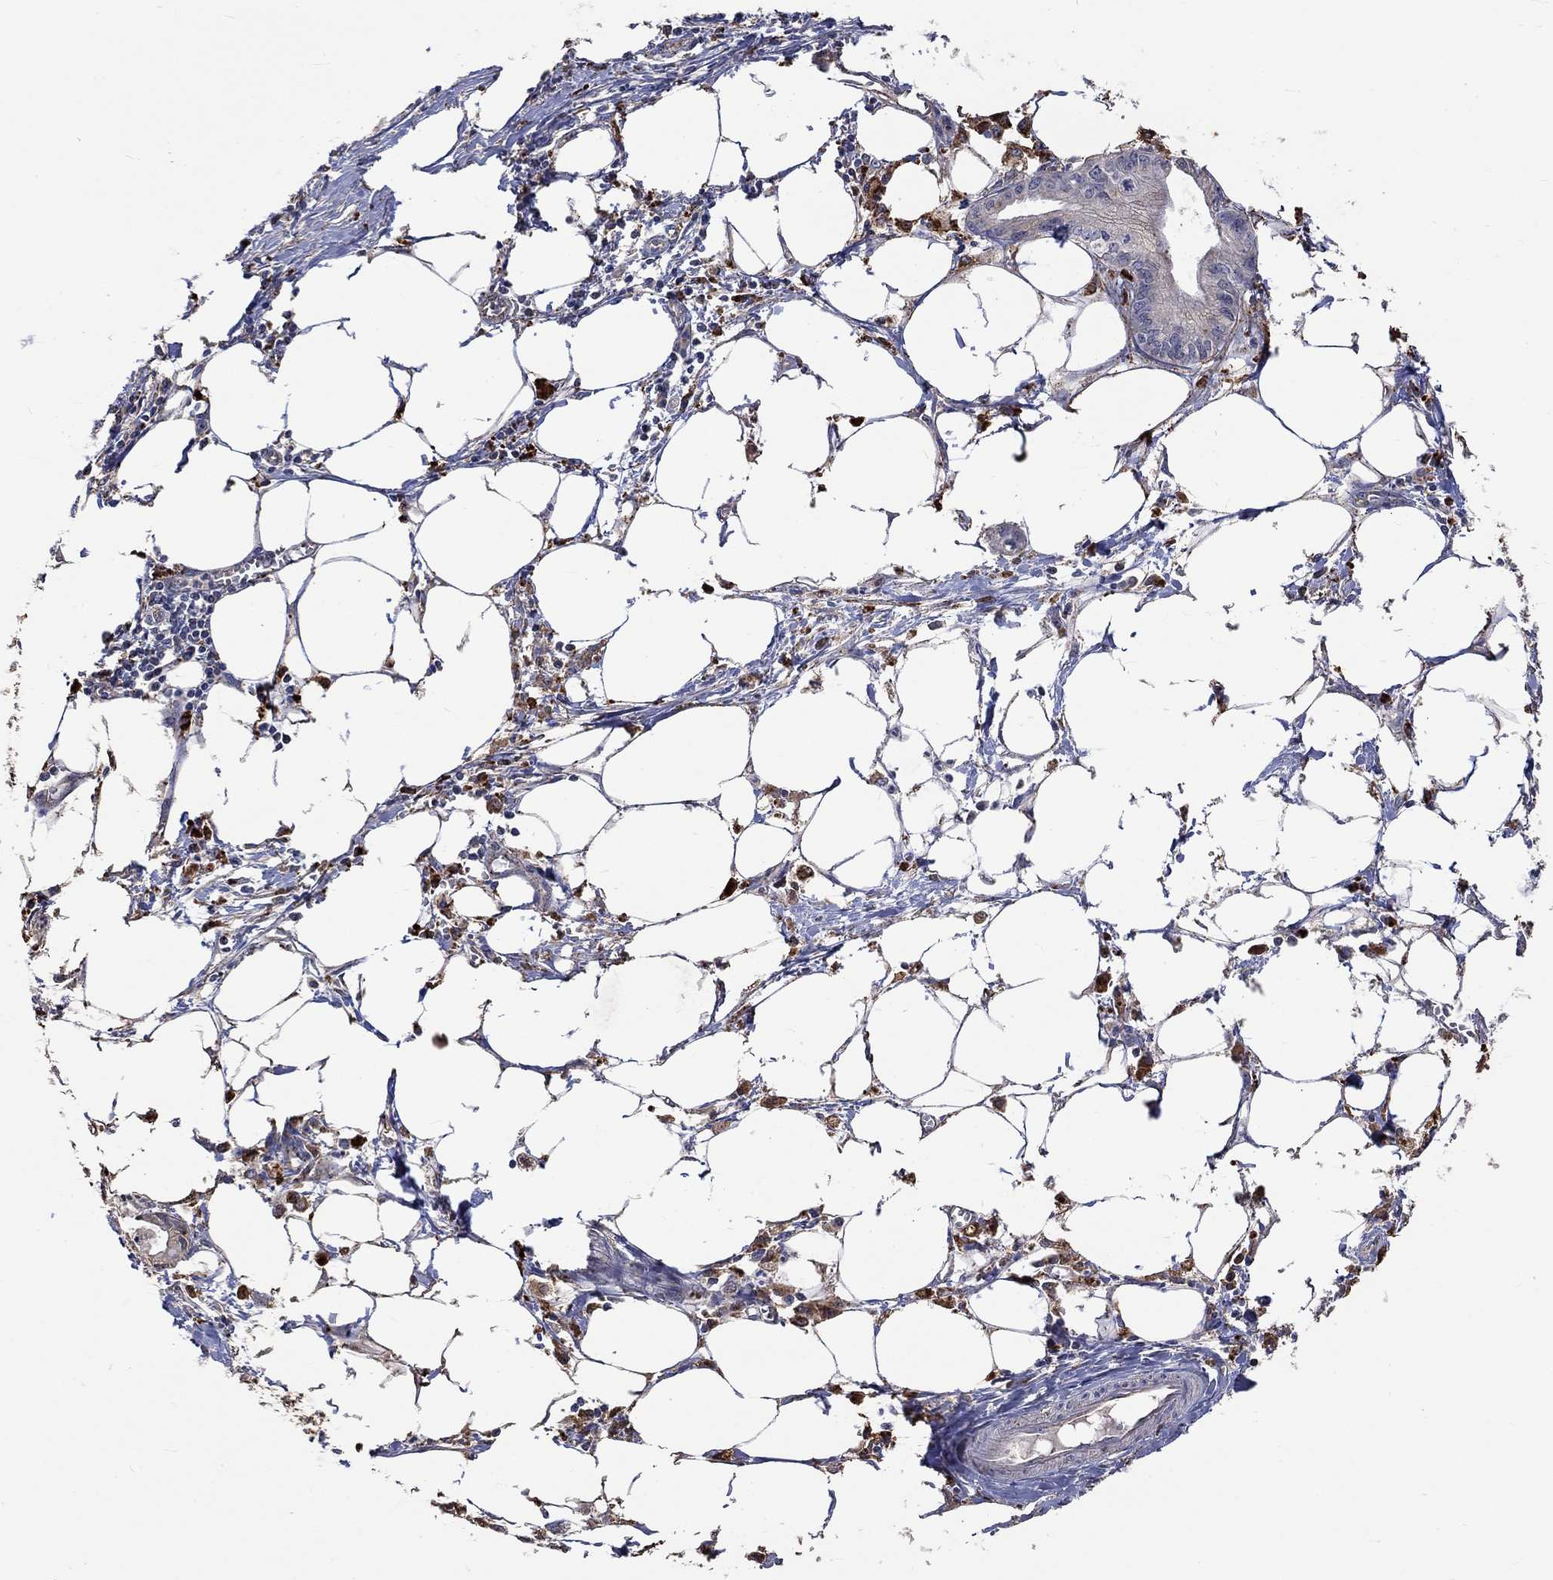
{"staining": {"intensity": "negative", "quantity": "none", "location": "none"}, "tissue": "pancreatic cancer", "cell_type": "Tumor cells", "image_type": "cancer", "snomed": [{"axis": "morphology", "description": "Adenocarcinoma, NOS"}, {"axis": "topography", "description": "Pancreas"}], "caption": "Immunohistochemistry (IHC) photomicrograph of human pancreatic cancer stained for a protein (brown), which displays no expression in tumor cells. The staining is performed using DAB brown chromogen with nuclei counter-stained in using hematoxylin.", "gene": "CTSB", "patient": {"sex": "male", "age": 71}}